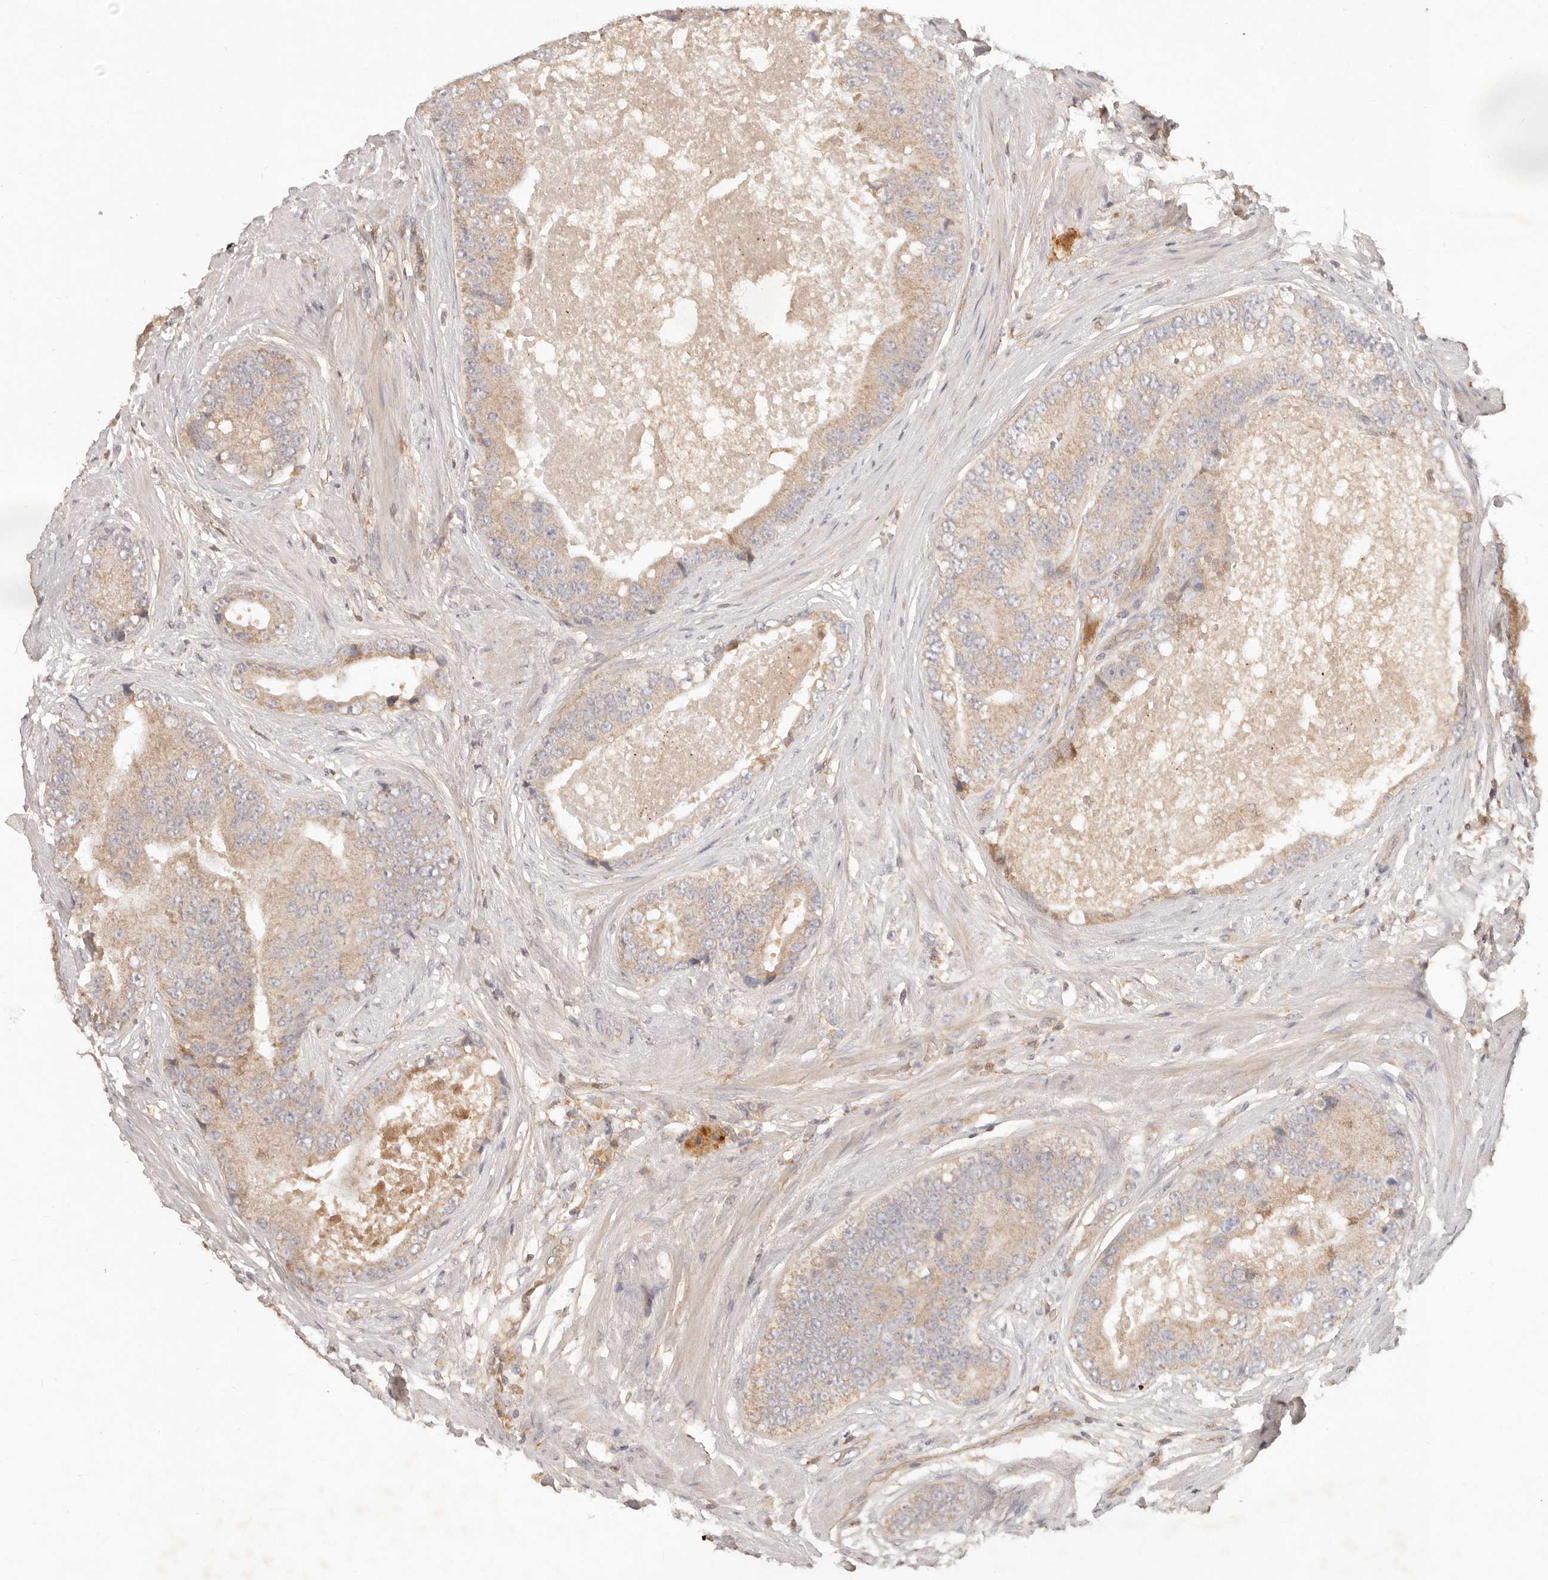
{"staining": {"intensity": "weak", "quantity": ">75%", "location": "cytoplasmic/membranous"}, "tissue": "prostate cancer", "cell_type": "Tumor cells", "image_type": "cancer", "snomed": [{"axis": "morphology", "description": "Adenocarcinoma, High grade"}, {"axis": "topography", "description": "Prostate"}], "caption": "Immunohistochemistry (IHC) of human high-grade adenocarcinoma (prostate) displays low levels of weak cytoplasmic/membranous positivity in approximately >75% of tumor cells.", "gene": "NECAP2", "patient": {"sex": "male", "age": 70}}